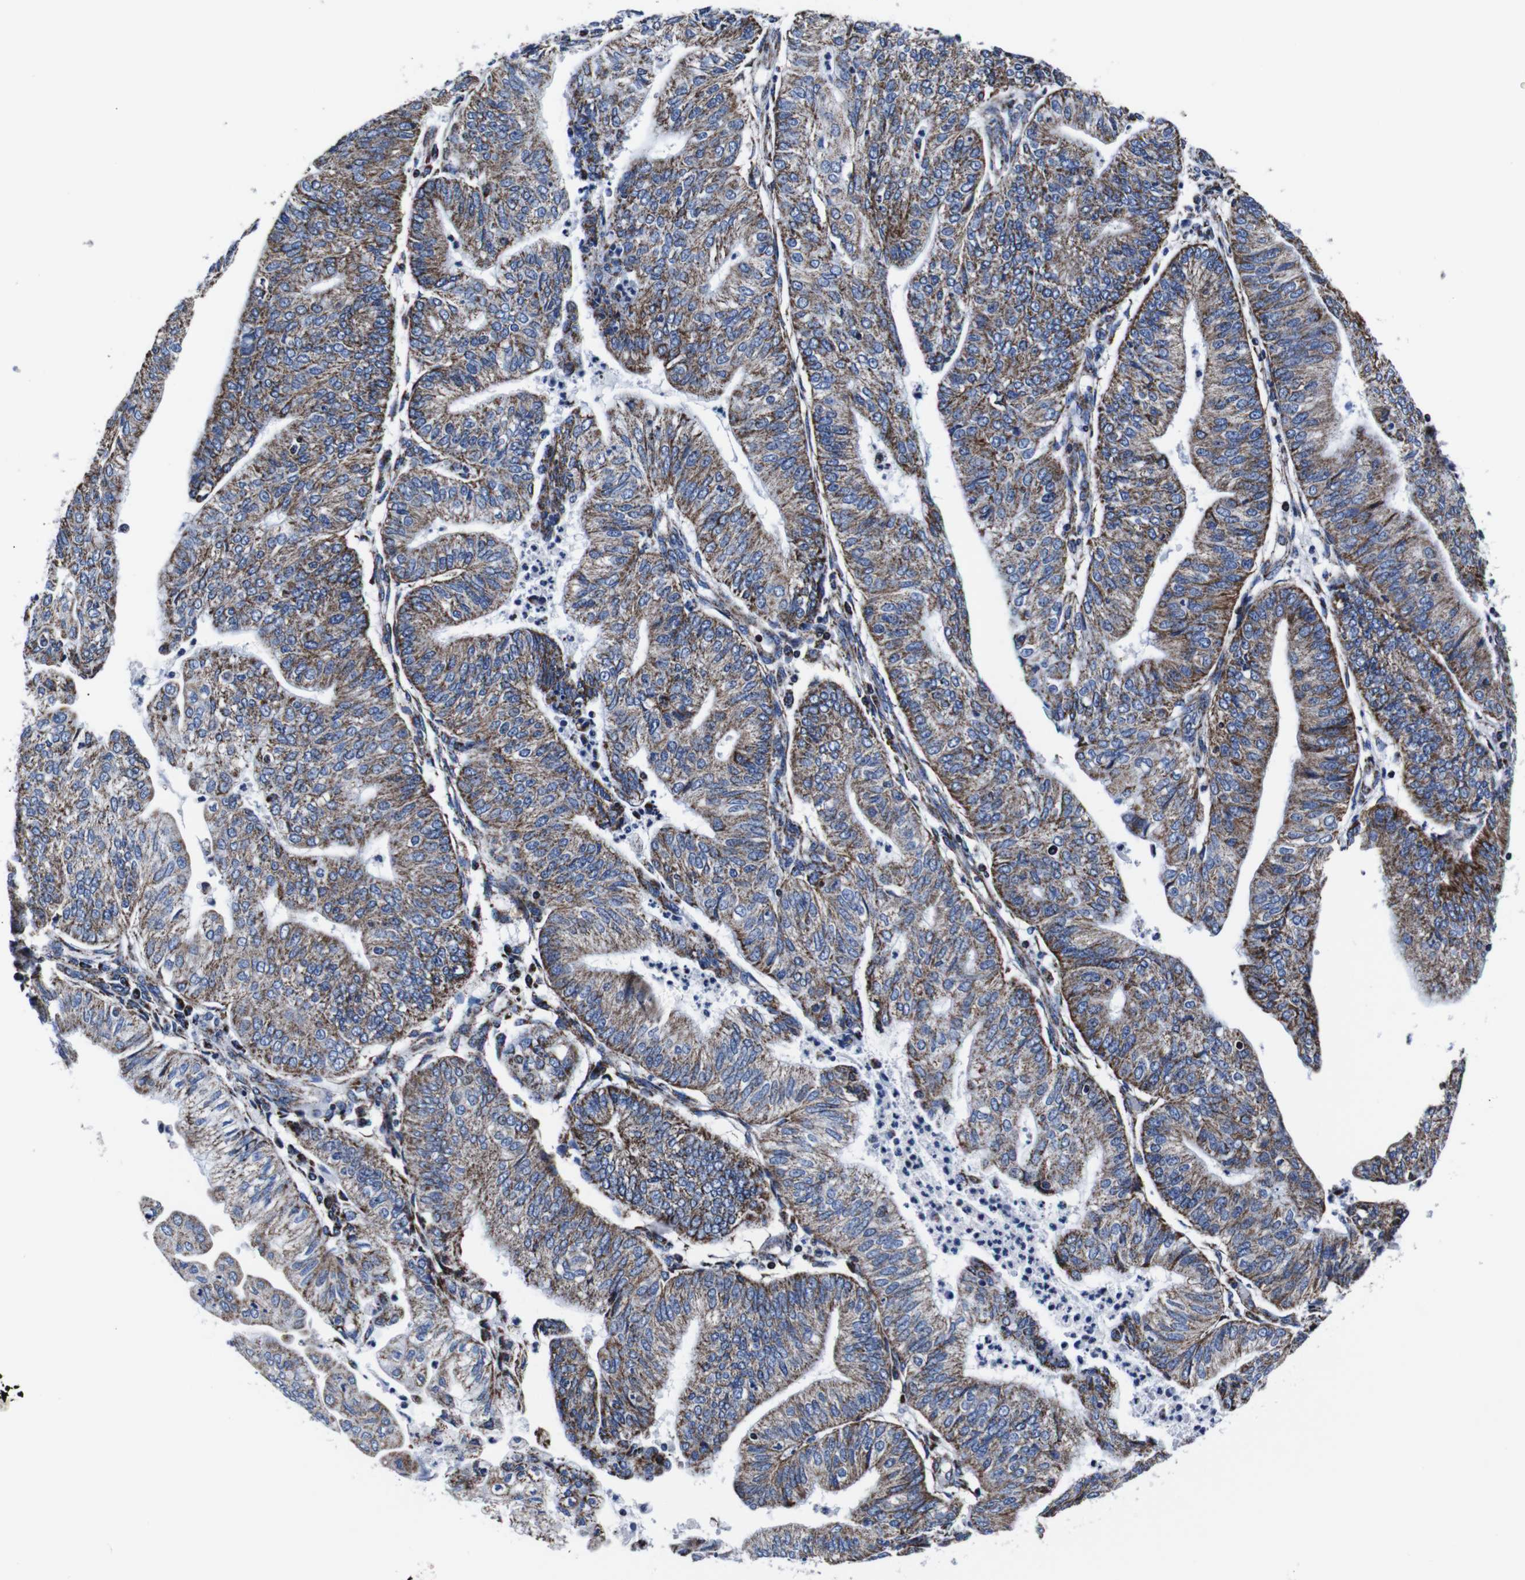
{"staining": {"intensity": "moderate", "quantity": ">75%", "location": "cytoplasmic/membranous"}, "tissue": "endometrial cancer", "cell_type": "Tumor cells", "image_type": "cancer", "snomed": [{"axis": "morphology", "description": "Adenocarcinoma, NOS"}, {"axis": "topography", "description": "Endometrium"}], "caption": "There is medium levels of moderate cytoplasmic/membranous positivity in tumor cells of adenocarcinoma (endometrial), as demonstrated by immunohistochemical staining (brown color).", "gene": "FKBP9", "patient": {"sex": "female", "age": 59}}